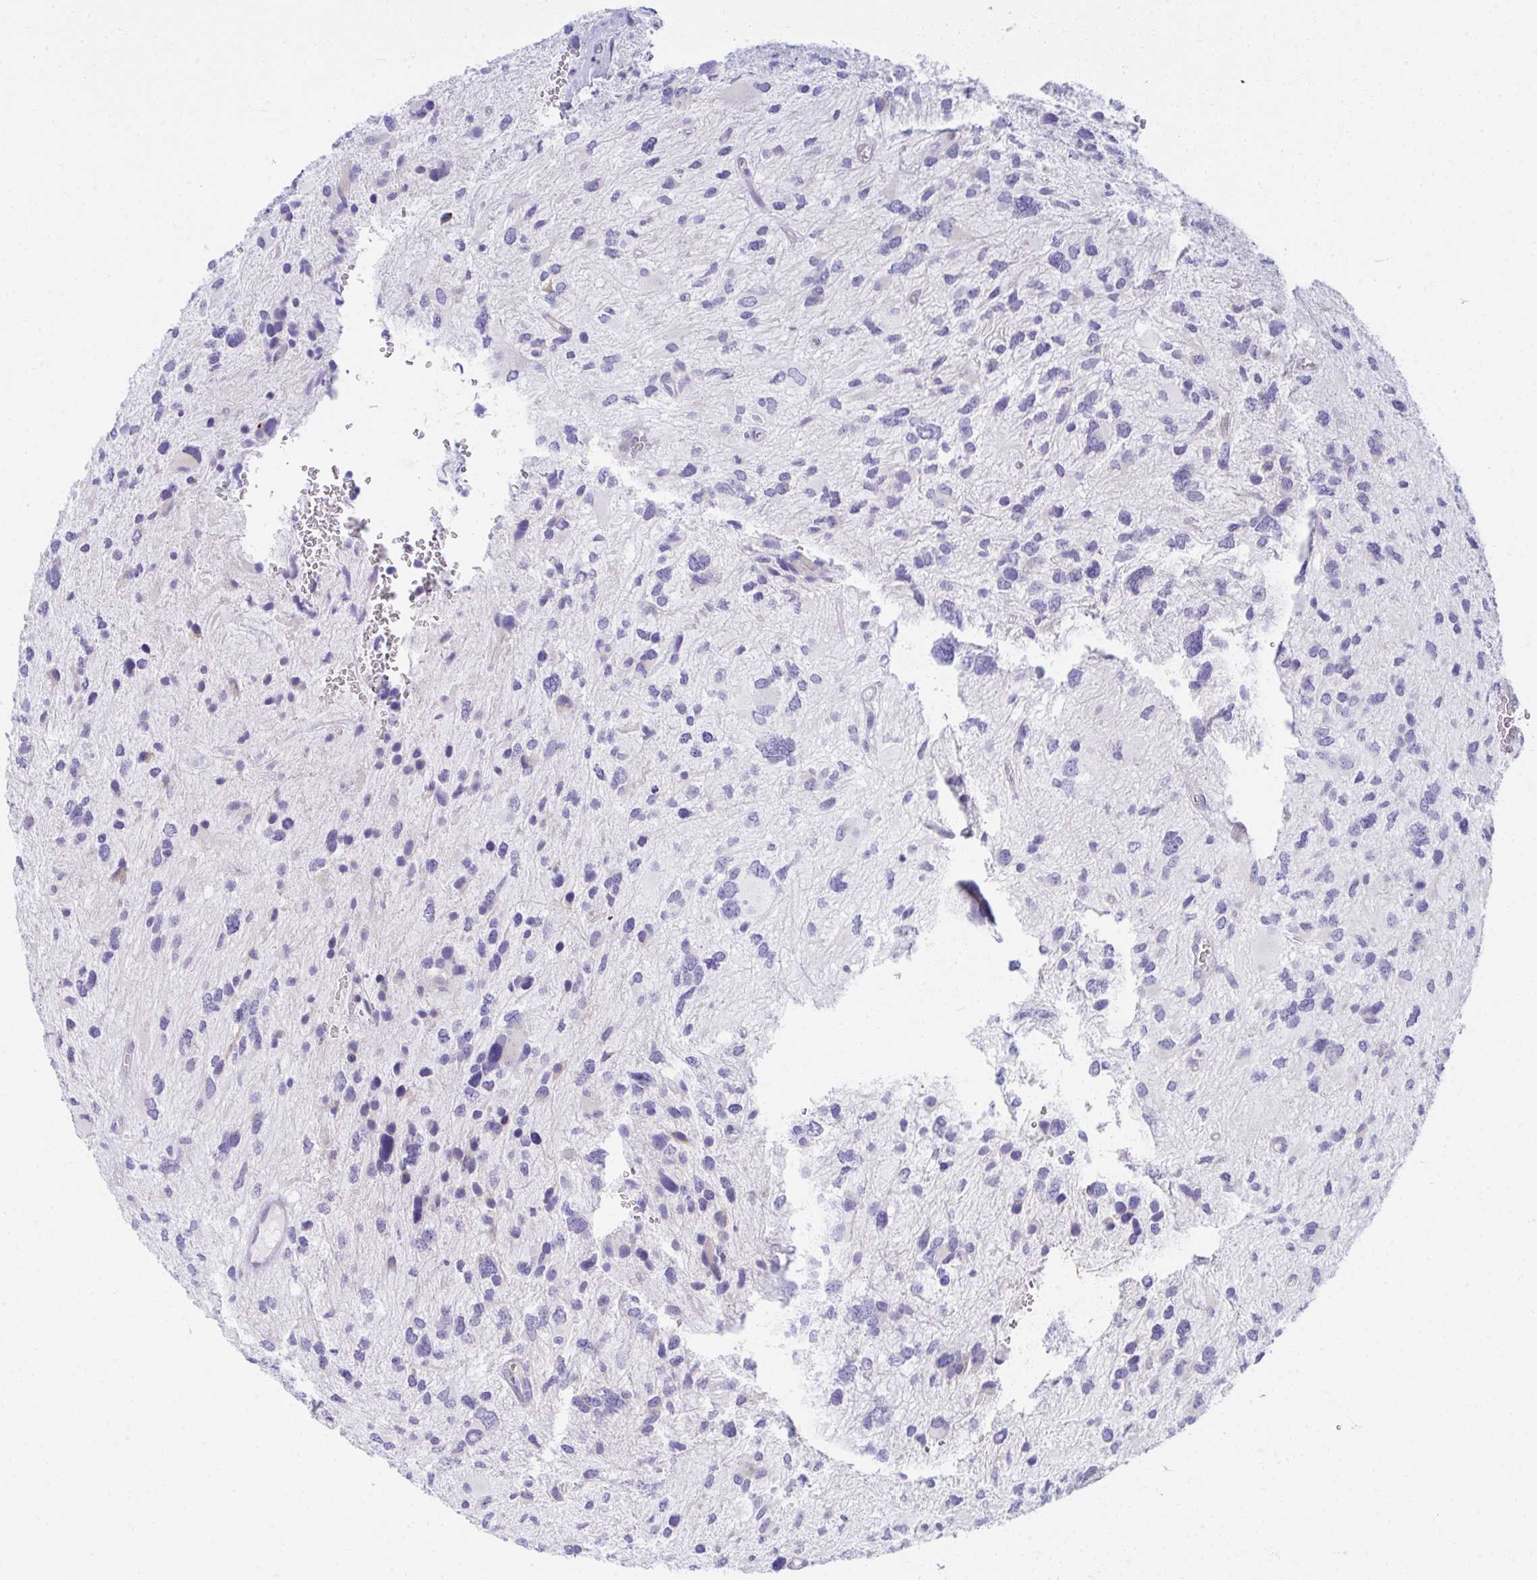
{"staining": {"intensity": "negative", "quantity": "none", "location": "none"}, "tissue": "glioma", "cell_type": "Tumor cells", "image_type": "cancer", "snomed": [{"axis": "morphology", "description": "Glioma, malignant, High grade"}, {"axis": "topography", "description": "Brain"}], "caption": "This is an IHC histopathology image of glioma. There is no staining in tumor cells.", "gene": "FASLG", "patient": {"sex": "female", "age": 11}}